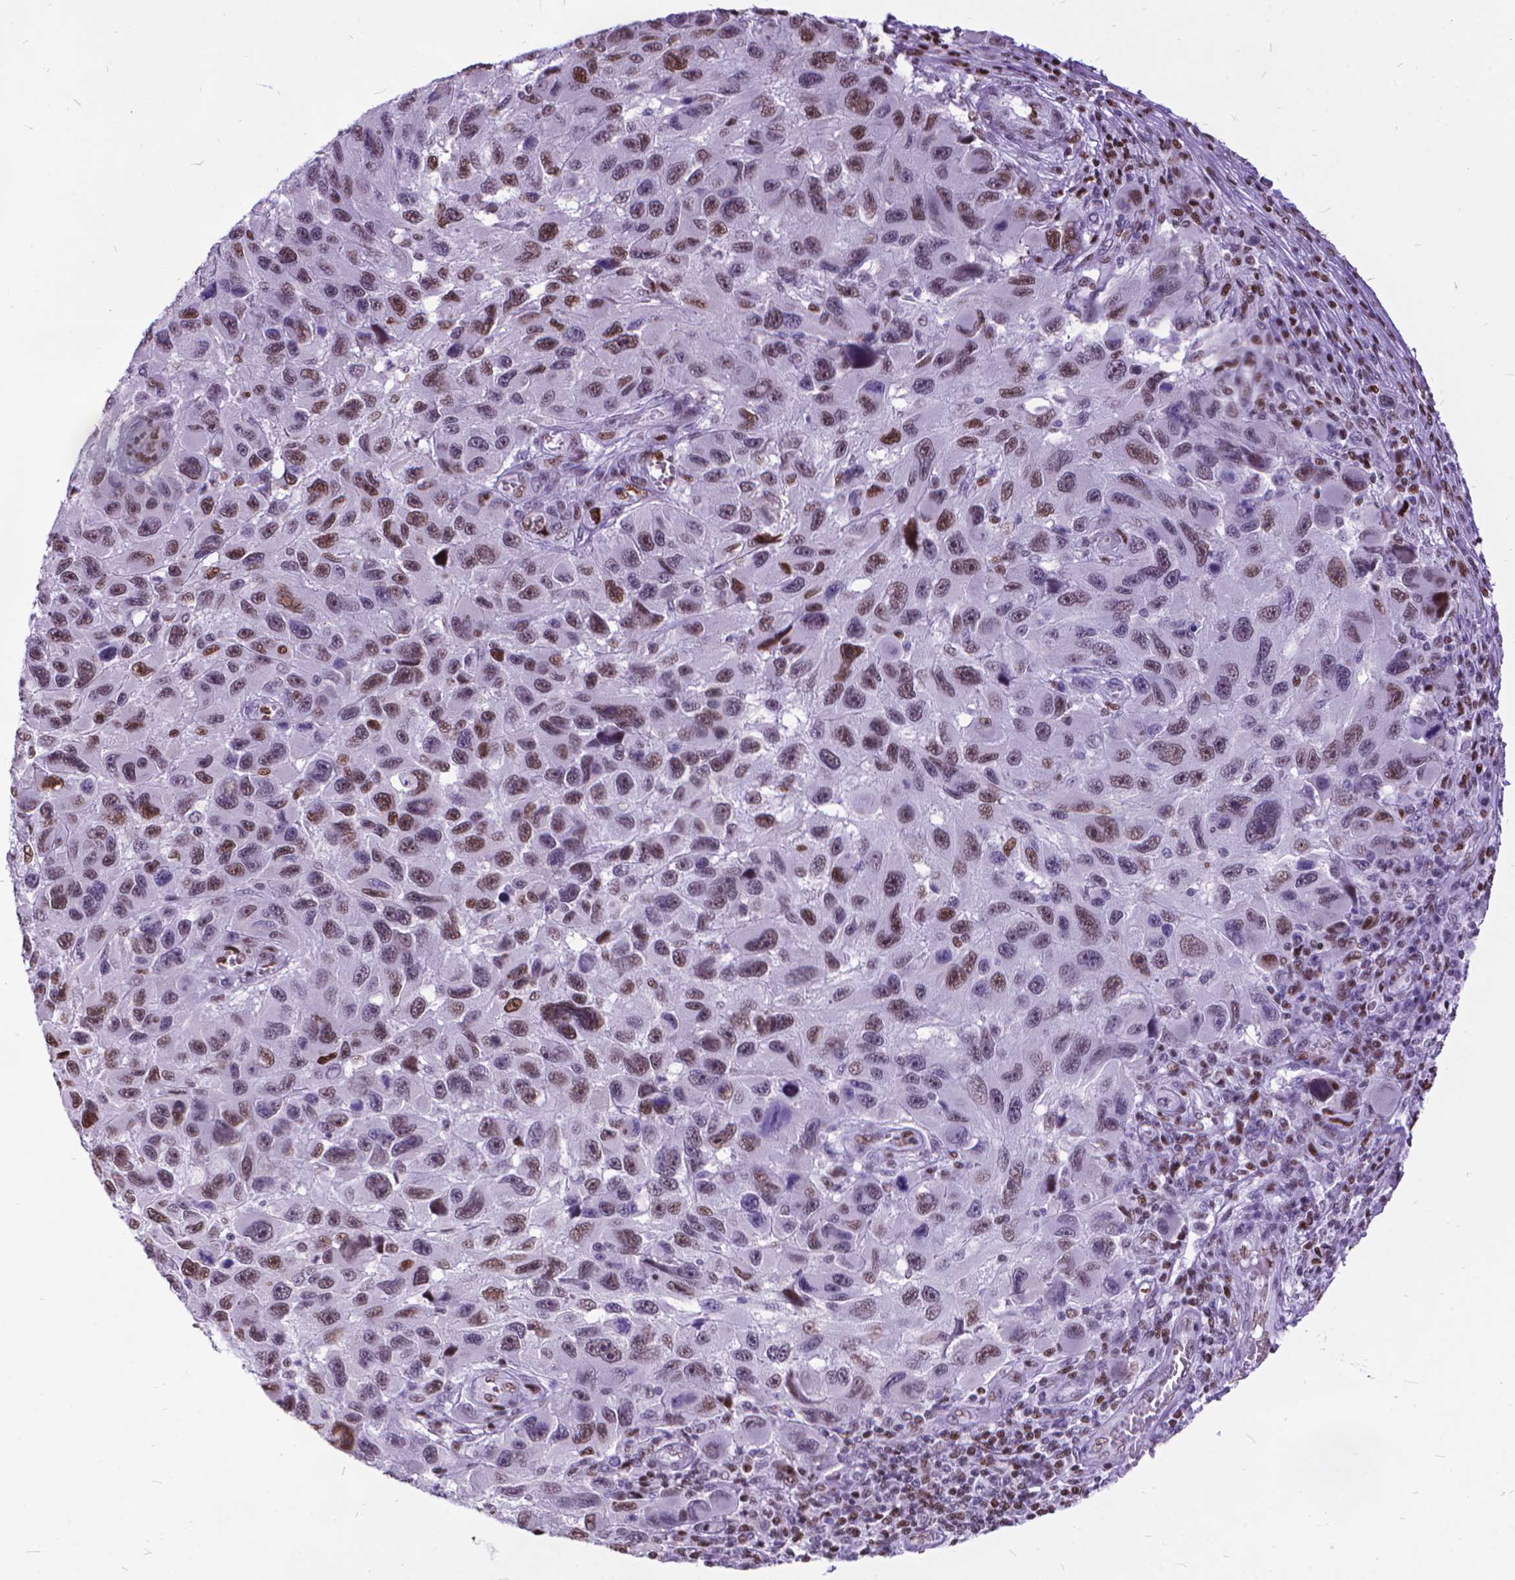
{"staining": {"intensity": "moderate", "quantity": "25%-75%", "location": "nuclear"}, "tissue": "melanoma", "cell_type": "Tumor cells", "image_type": "cancer", "snomed": [{"axis": "morphology", "description": "Malignant melanoma, NOS"}, {"axis": "topography", "description": "Skin"}], "caption": "A photomicrograph of malignant melanoma stained for a protein demonstrates moderate nuclear brown staining in tumor cells.", "gene": "POLE4", "patient": {"sex": "male", "age": 53}}